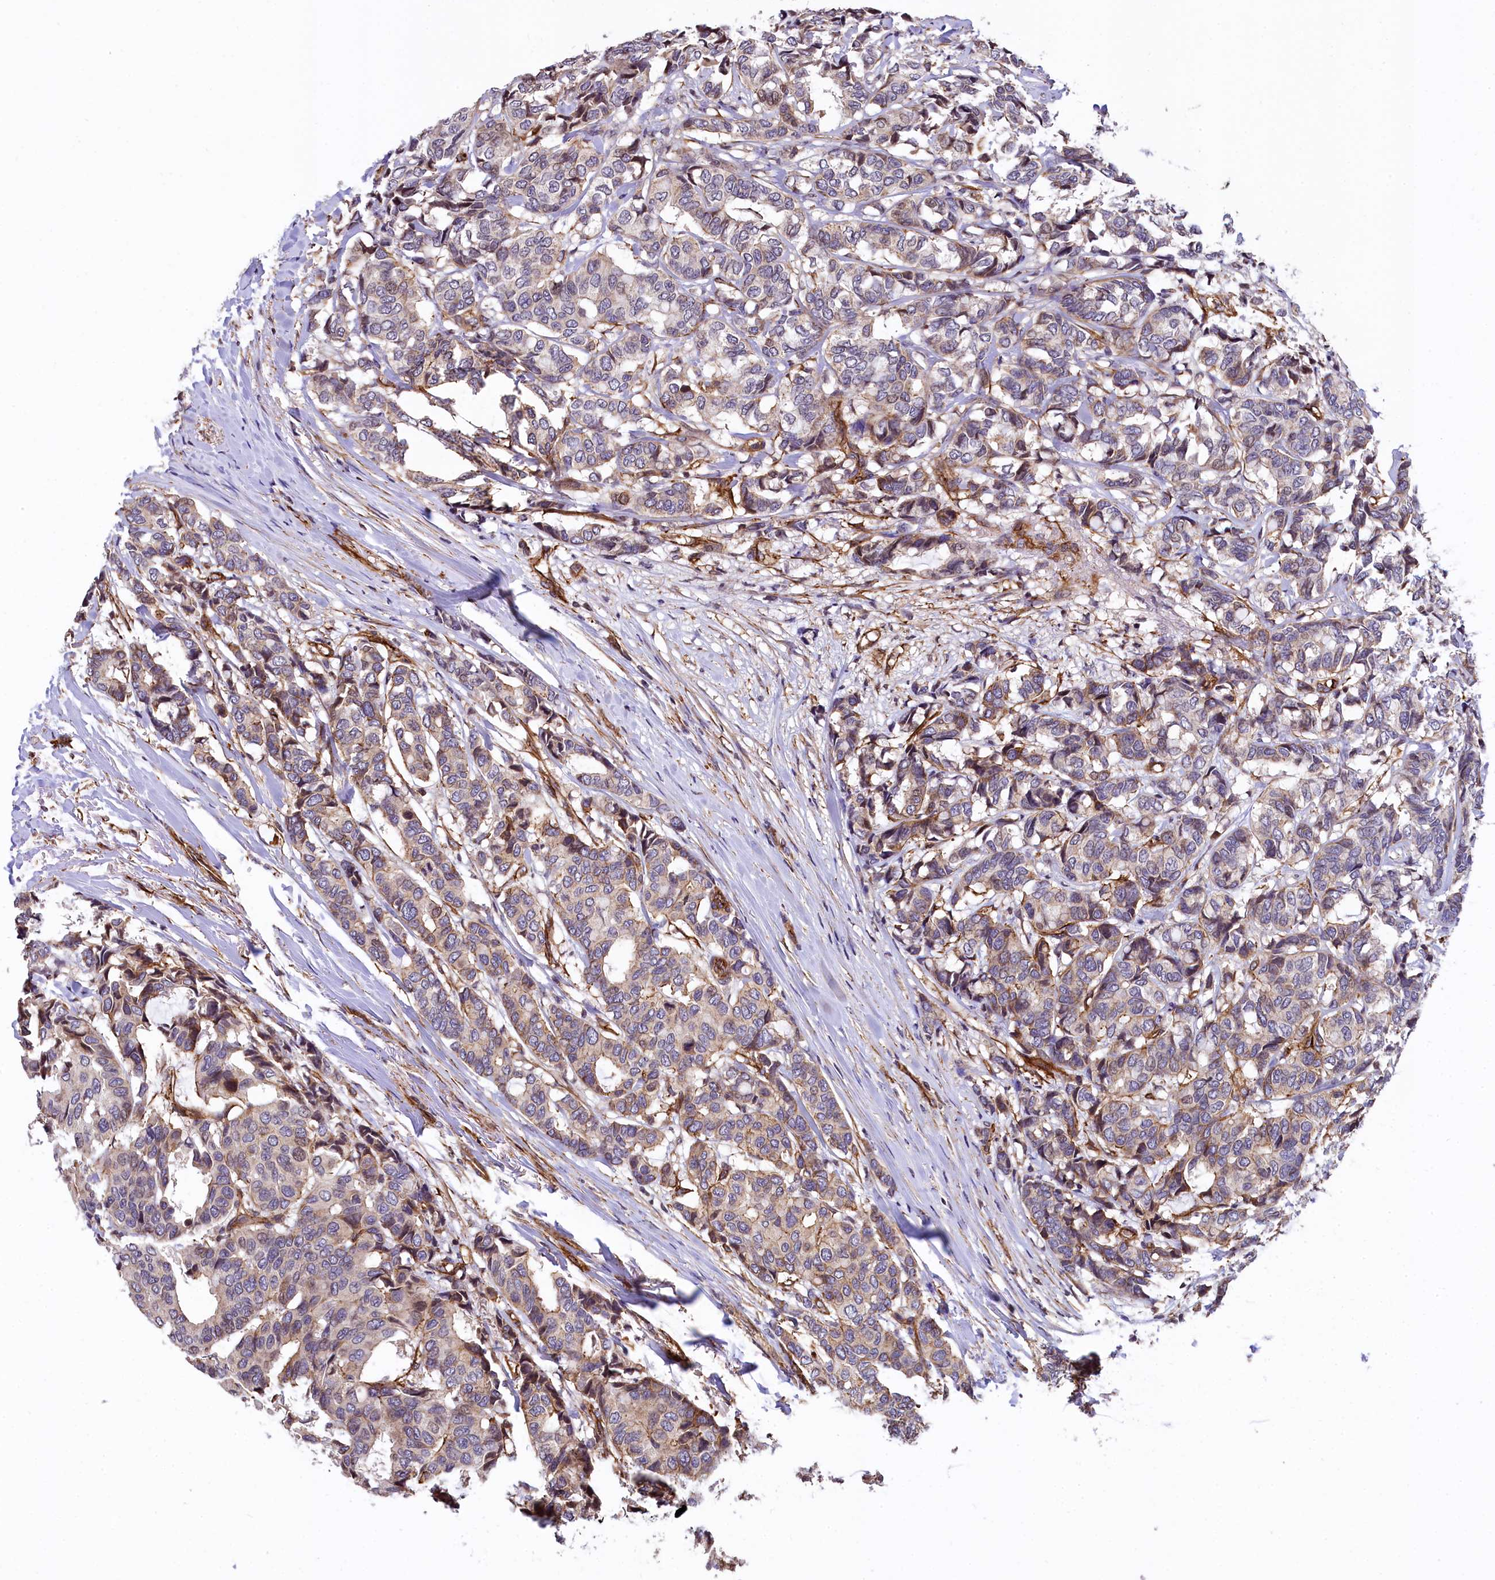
{"staining": {"intensity": "weak", "quantity": "25%-75%", "location": "cytoplasmic/membranous"}, "tissue": "breast cancer", "cell_type": "Tumor cells", "image_type": "cancer", "snomed": [{"axis": "morphology", "description": "Duct carcinoma"}, {"axis": "topography", "description": "Breast"}], "caption": "A photomicrograph showing weak cytoplasmic/membranous expression in approximately 25%-75% of tumor cells in breast infiltrating ductal carcinoma, as visualized by brown immunohistochemical staining.", "gene": "ZNF2", "patient": {"sex": "female", "age": 87}}